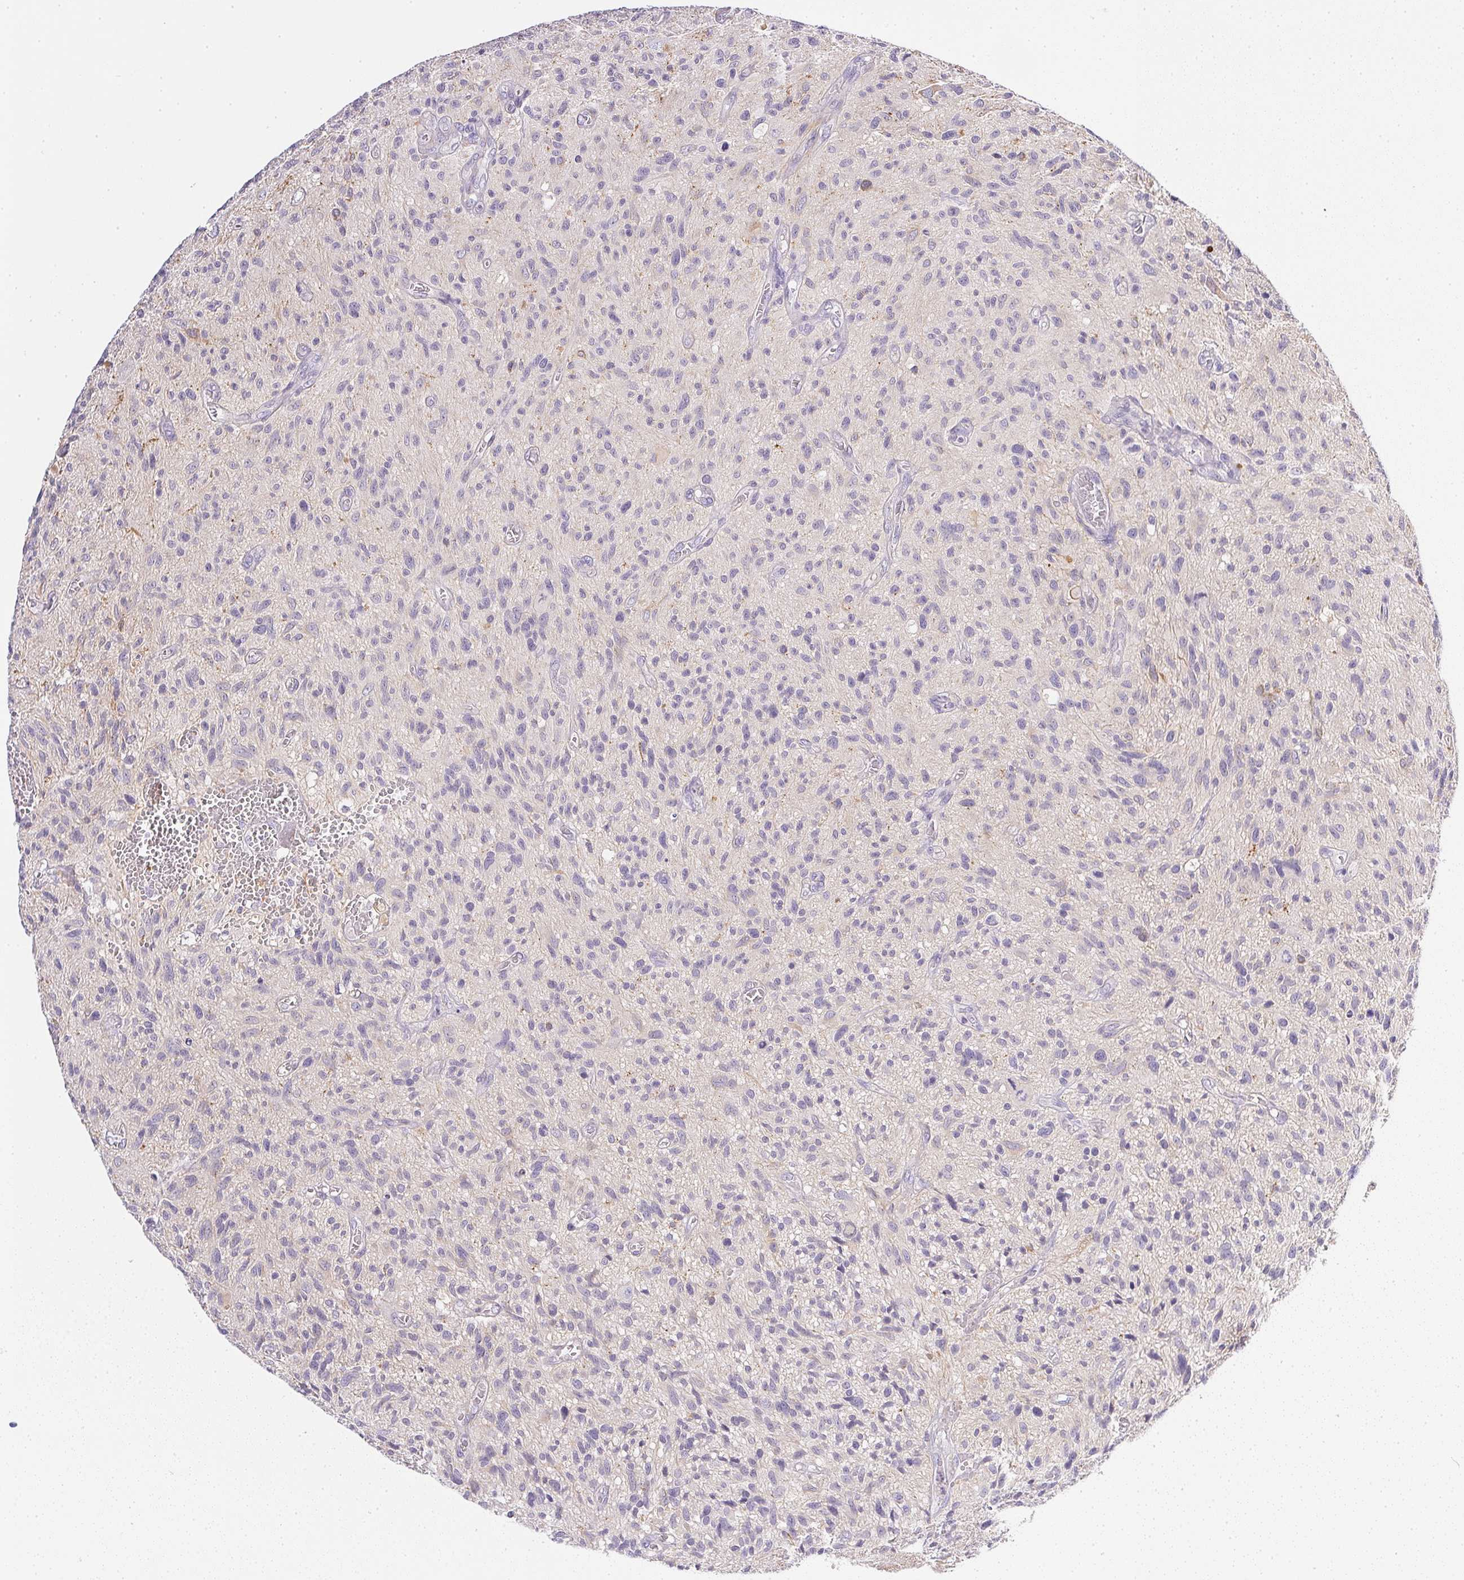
{"staining": {"intensity": "negative", "quantity": "none", "location": "none"}, "tissue": "glioma", "cell_type": "Tumor cells", "image_type": "cancer", "snomed": [{"axis": "morphology", "description": "Glioma, malignant, High grade"}, {"axis": "topography", "description": "Brain"}], "caption": "A high-resolution micrograph shows immunohistochemistry (IHC) staining of glioma, which shows no significant positivity in tumor cells. (Immunohistochemistry, brightfield microscopy, high magnification).", "gene": "SLC17A7", "patient": {"sex": "male", "age": 75}}